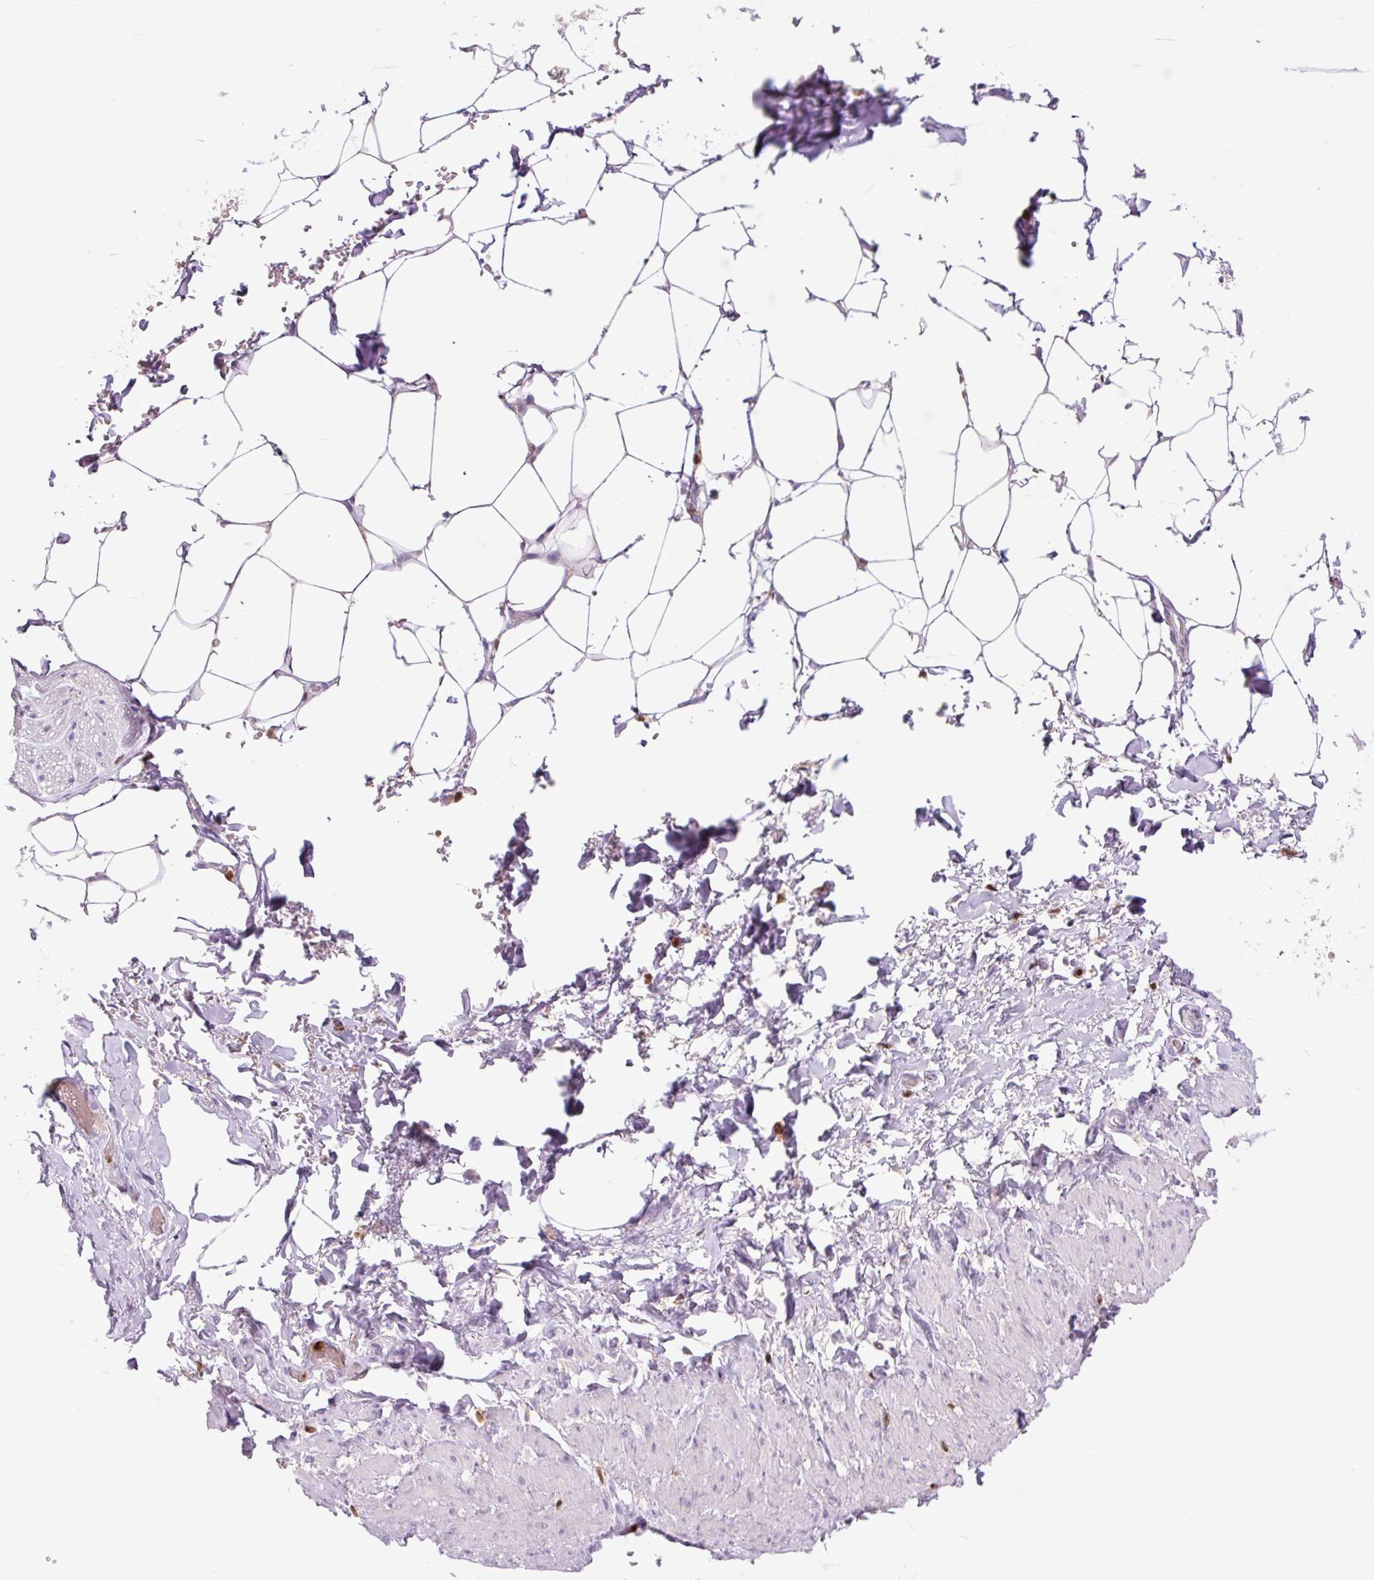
{"staining": {"intensity": "negative", "quantity": "none", "location": "none"}, "tissue": "adipose tissue", "cell_type": "Adipocytes", "image_type": "normal", "snomed": [{"axis": "morphology", "description": "Normal tissue, NOS"}, {"axis": "topography", "description": "Vagina"}, {"axis": "topography", "description": "Peripheral nerve tissue"}], "caption": "The micrograph exhibits no significant positivity in adipocytes of adipose tissue. (DAB immunohistochemistry, high magnification).", "gene": "SPI1", "patient": {"sex": "female", "age": 71}}